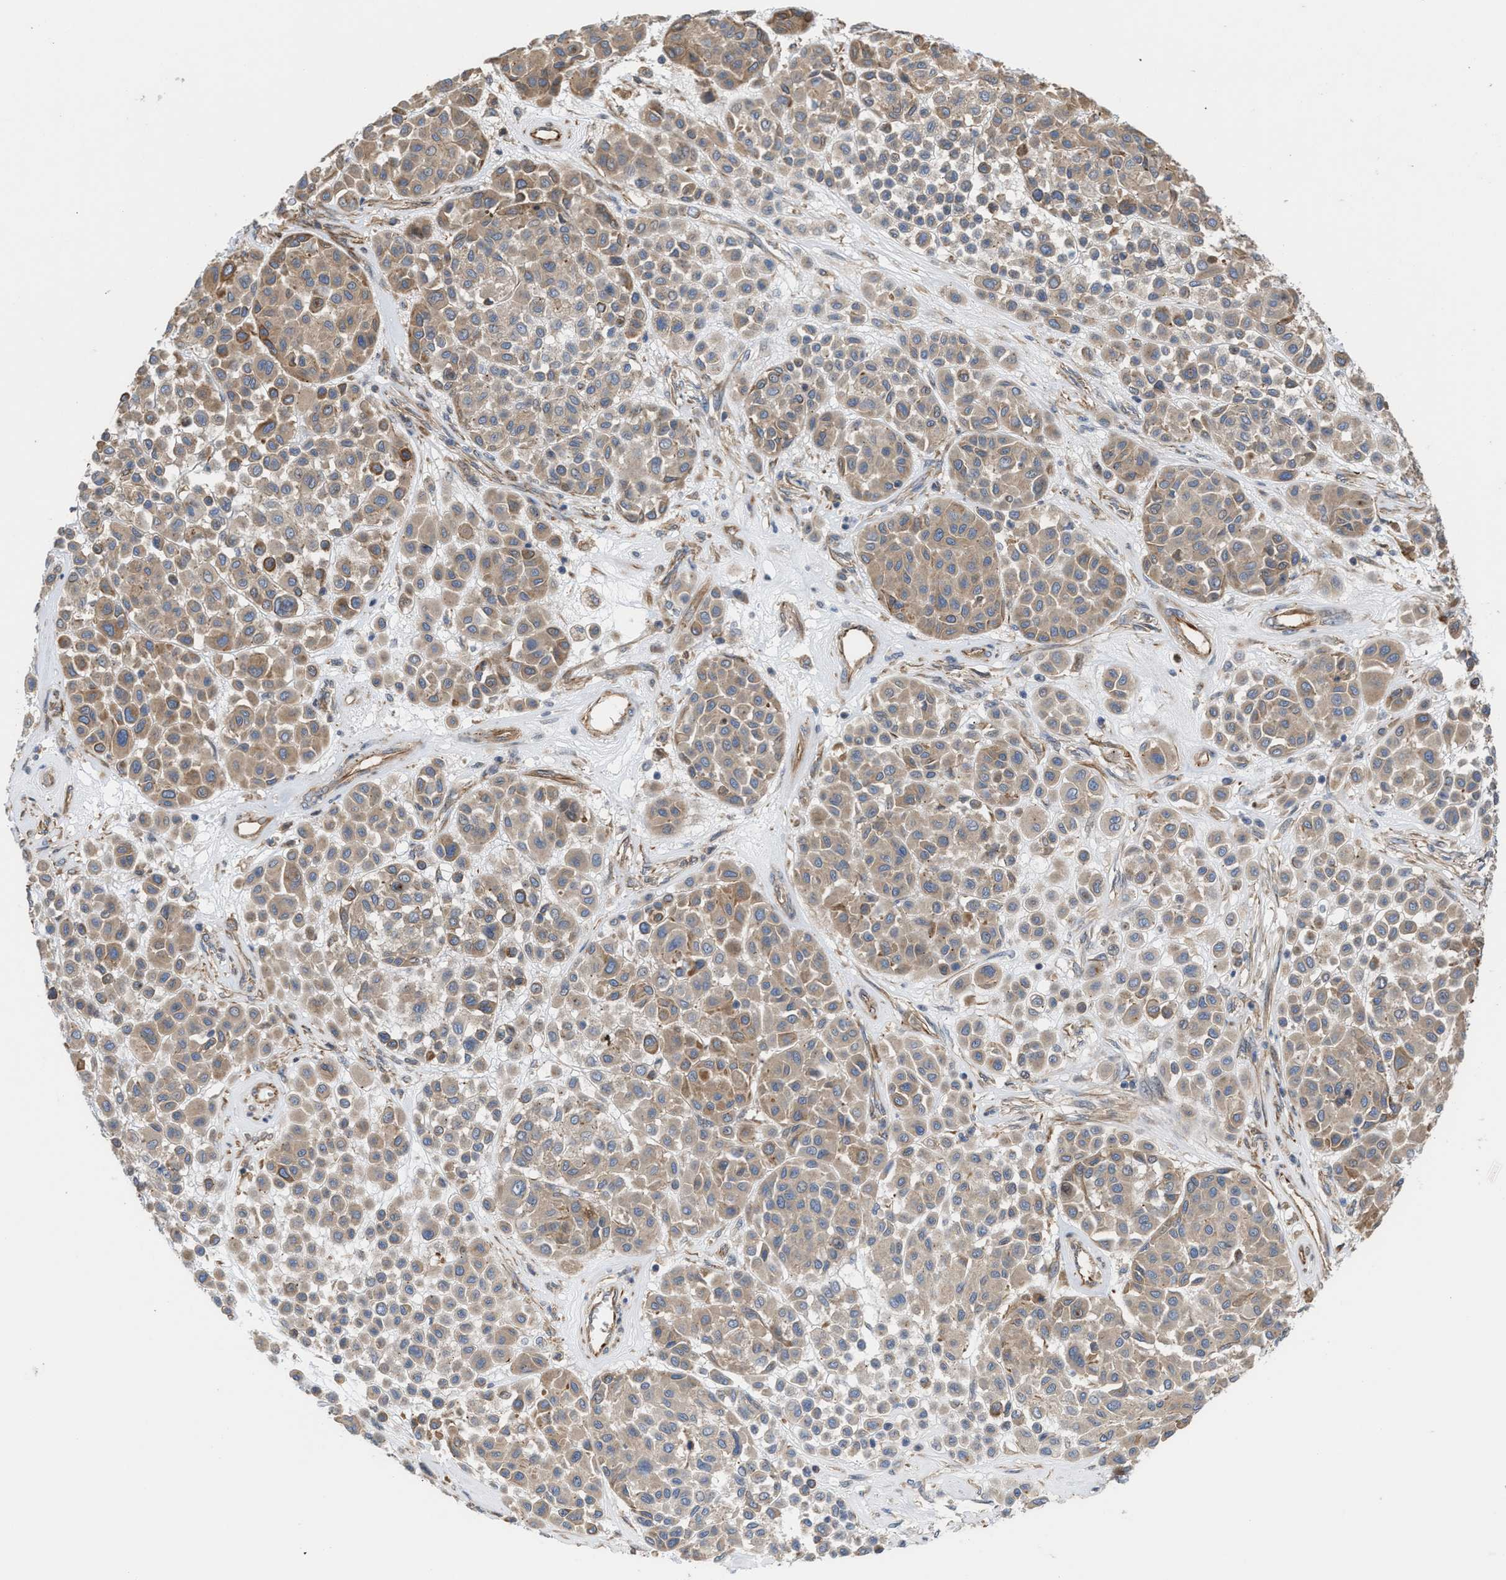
{"staining": {"intensity": "weak", "quantity": ">75%", "location": "cytoplasmic/membranous"}, "tissue": "melanoma", "cell_type": "Tumor cells", "image_type": "cancer", "snomed": [{"axis": "morphology", "description": "Malignant melanoma, Metastatic site"}, {"axis": "topography", "description": "Soft tissue"}], "caption": "High-magnification brightfield microscopy of melanoma stained with DAB (3,3'-diaminobenzidine) (brown) and counterstained with hematoxylin (blue). tumor cells exhibit weak cytoplasmic/membranous expression is present in about>75% of cells. Using DAB (brown) and hematoxylin (blue) stains, captured at high magnification using brightfield microscopy.", "gene": "EPS15L1", "patient": {"sex": "male", "age": 41}}